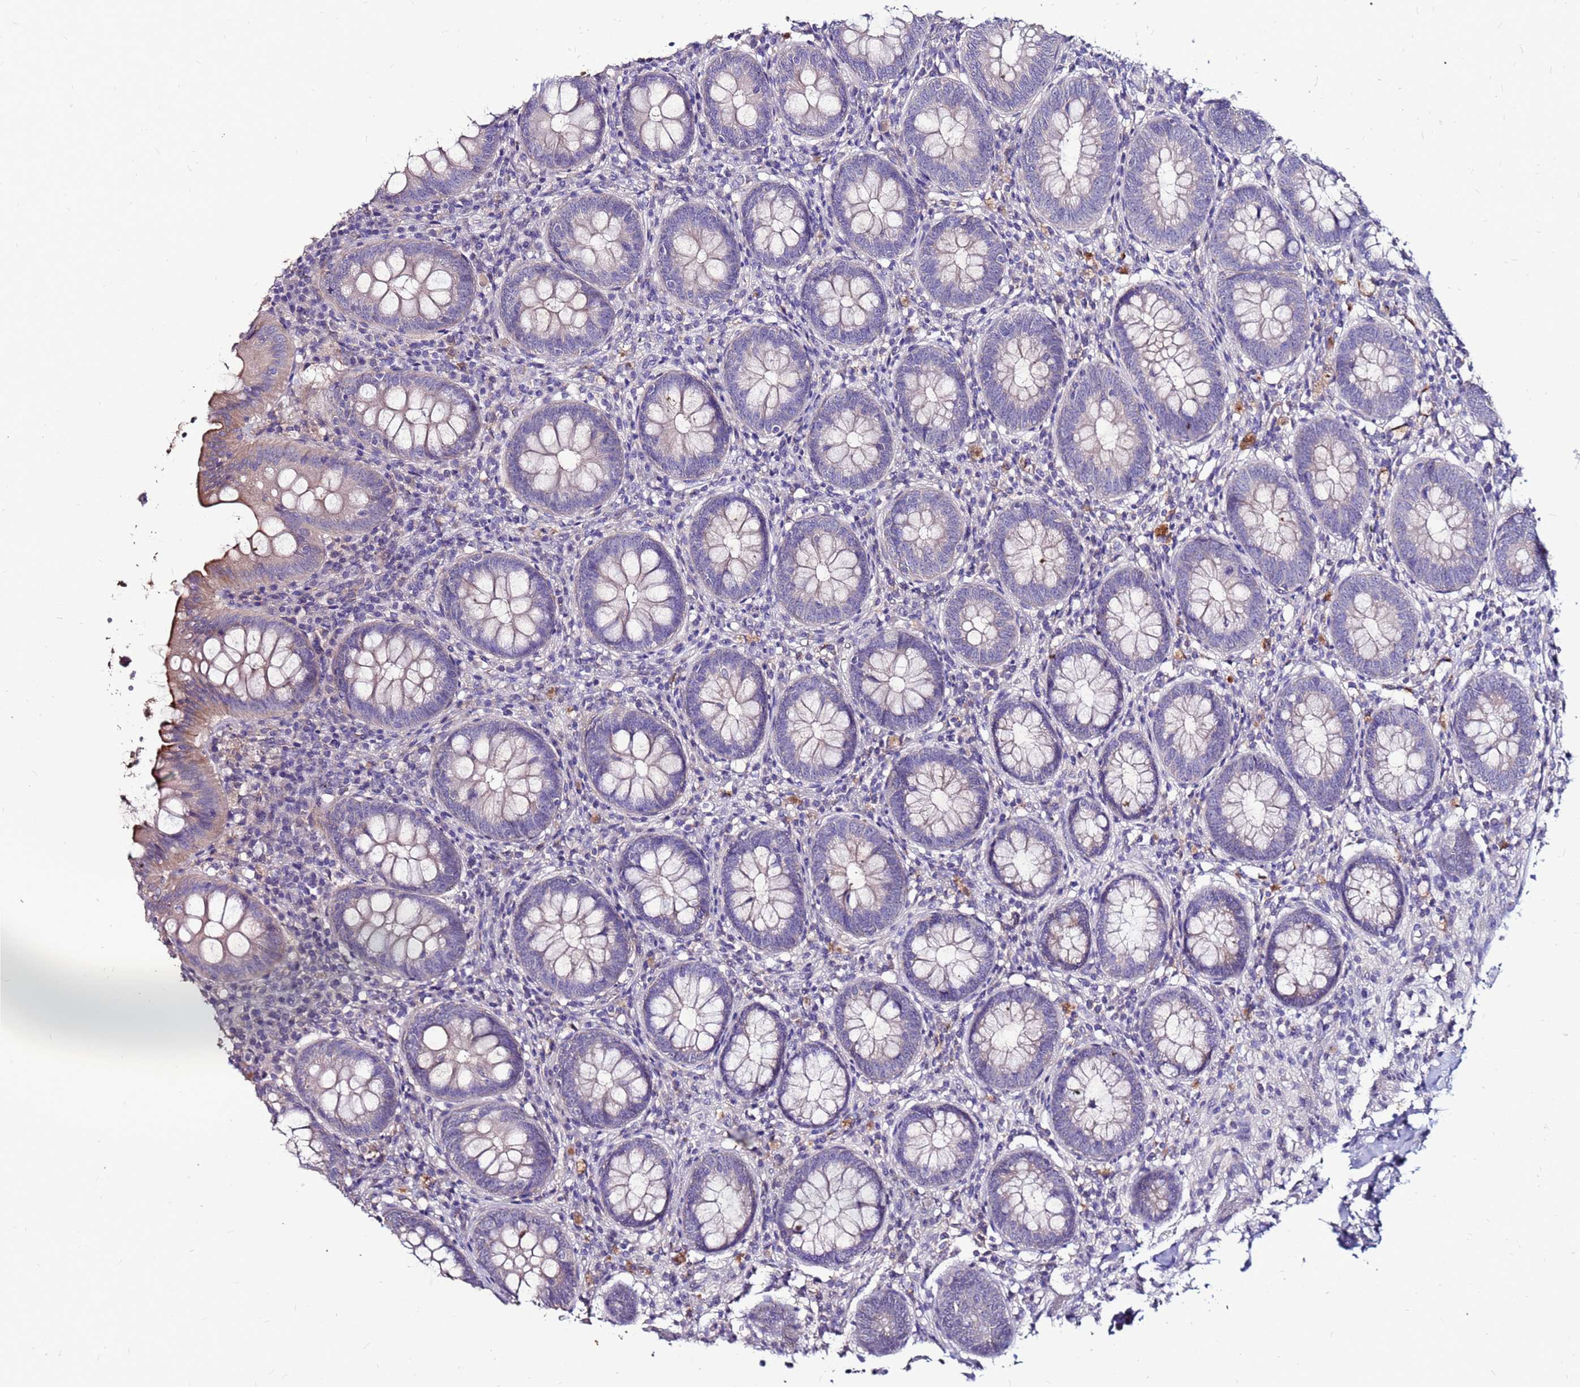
{"staining": {"intensity": "moderate", "quantity": "<25%", "location": "cytoplasmic/membranous"}, "tissue": "appendix", "cell_type": "Glandular cells", "image_type": "normal", "snomed": [{"axis": "morphology", "description": "Normal tissue, NOS"}, {"axis": "topography", "description": "Appendix"}], "caption": "Brown immunohistochemical staining in benign appendix reveals moderate cytoplasmic/membranous positivity in about <25% of glandular cells.", "gene": "SLC44A3", "patient": {"sex": "female", "age": 54}}